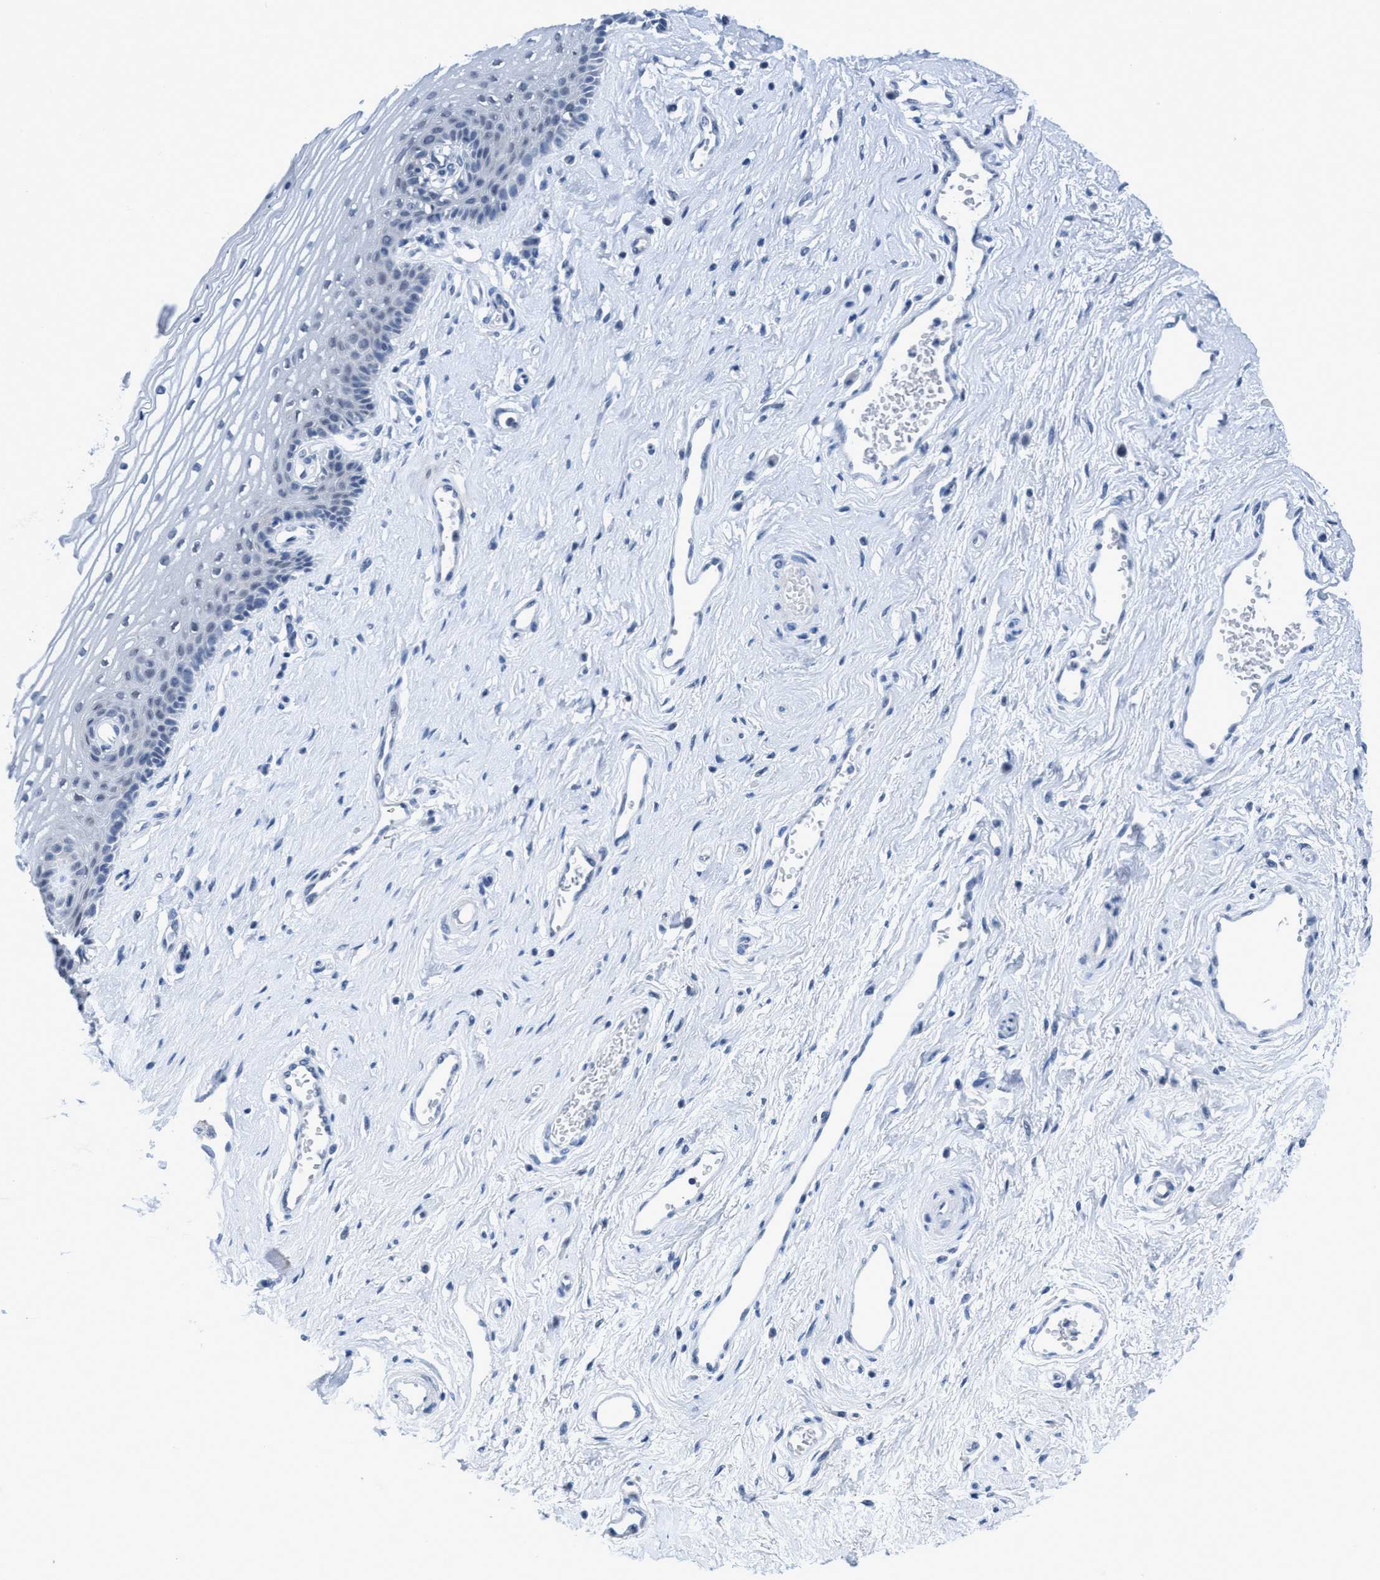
{"staining": {"intensity": "negative", "quantity": "none", "location": "none"}, "tissue": "vagina", "cell_type": "Squamous epithelial cells", "image_type": "normal", "snomed": [{"axis": "morphology", "description": "Normal tissue, NOS"}, {"axis": "topography", "description": "Vagina"}], "caption": "Squamous epithelial cells are negative for brown protein staining in unremarkable vagina.", "gene": "DNAI1", "patient": {"sex": "female", "age": 46}}